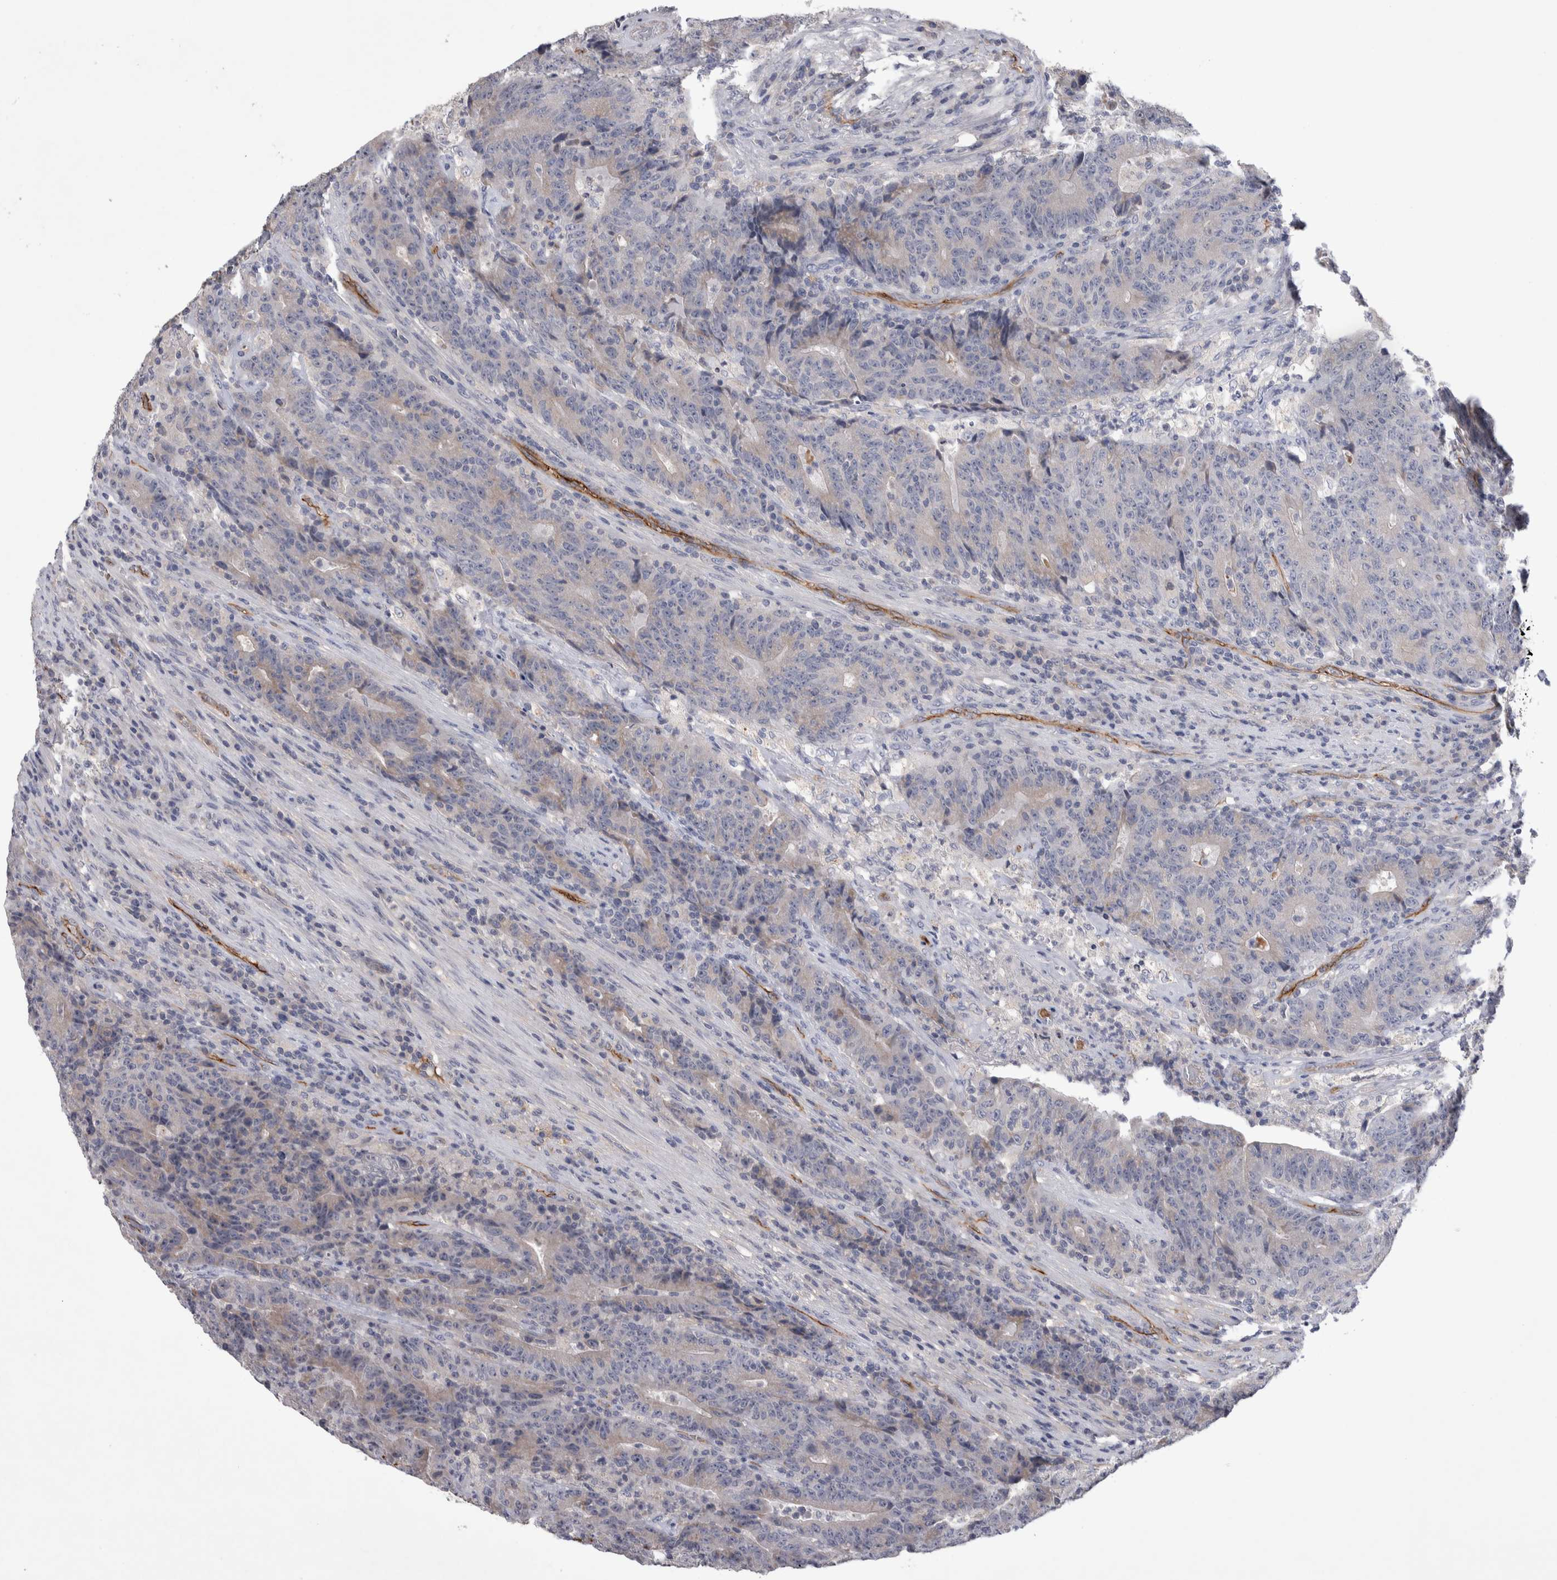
{"staining": {"intensity": "weak", "quantity": "<25%", "location": "cytoplasmic/membranous"}, "tissue": "colorectal cancer", "cell_type": "Tumor cells", "image_type": "cancer", "snomed": [{"axis": "morphology", "description": "Normal tissue, NOS"}, {"axis": "morphology", "description": "Adenocarcinoma, NOS"}, {"axis": "topography", "description": "Colon"}], "caption": "Immunohistochemistry of human colorectal cancer (adenocarcinoma) shows no expression in tumor cells.", "gene": "CEP131", "patient": {"sex": "female", "age": 75}}